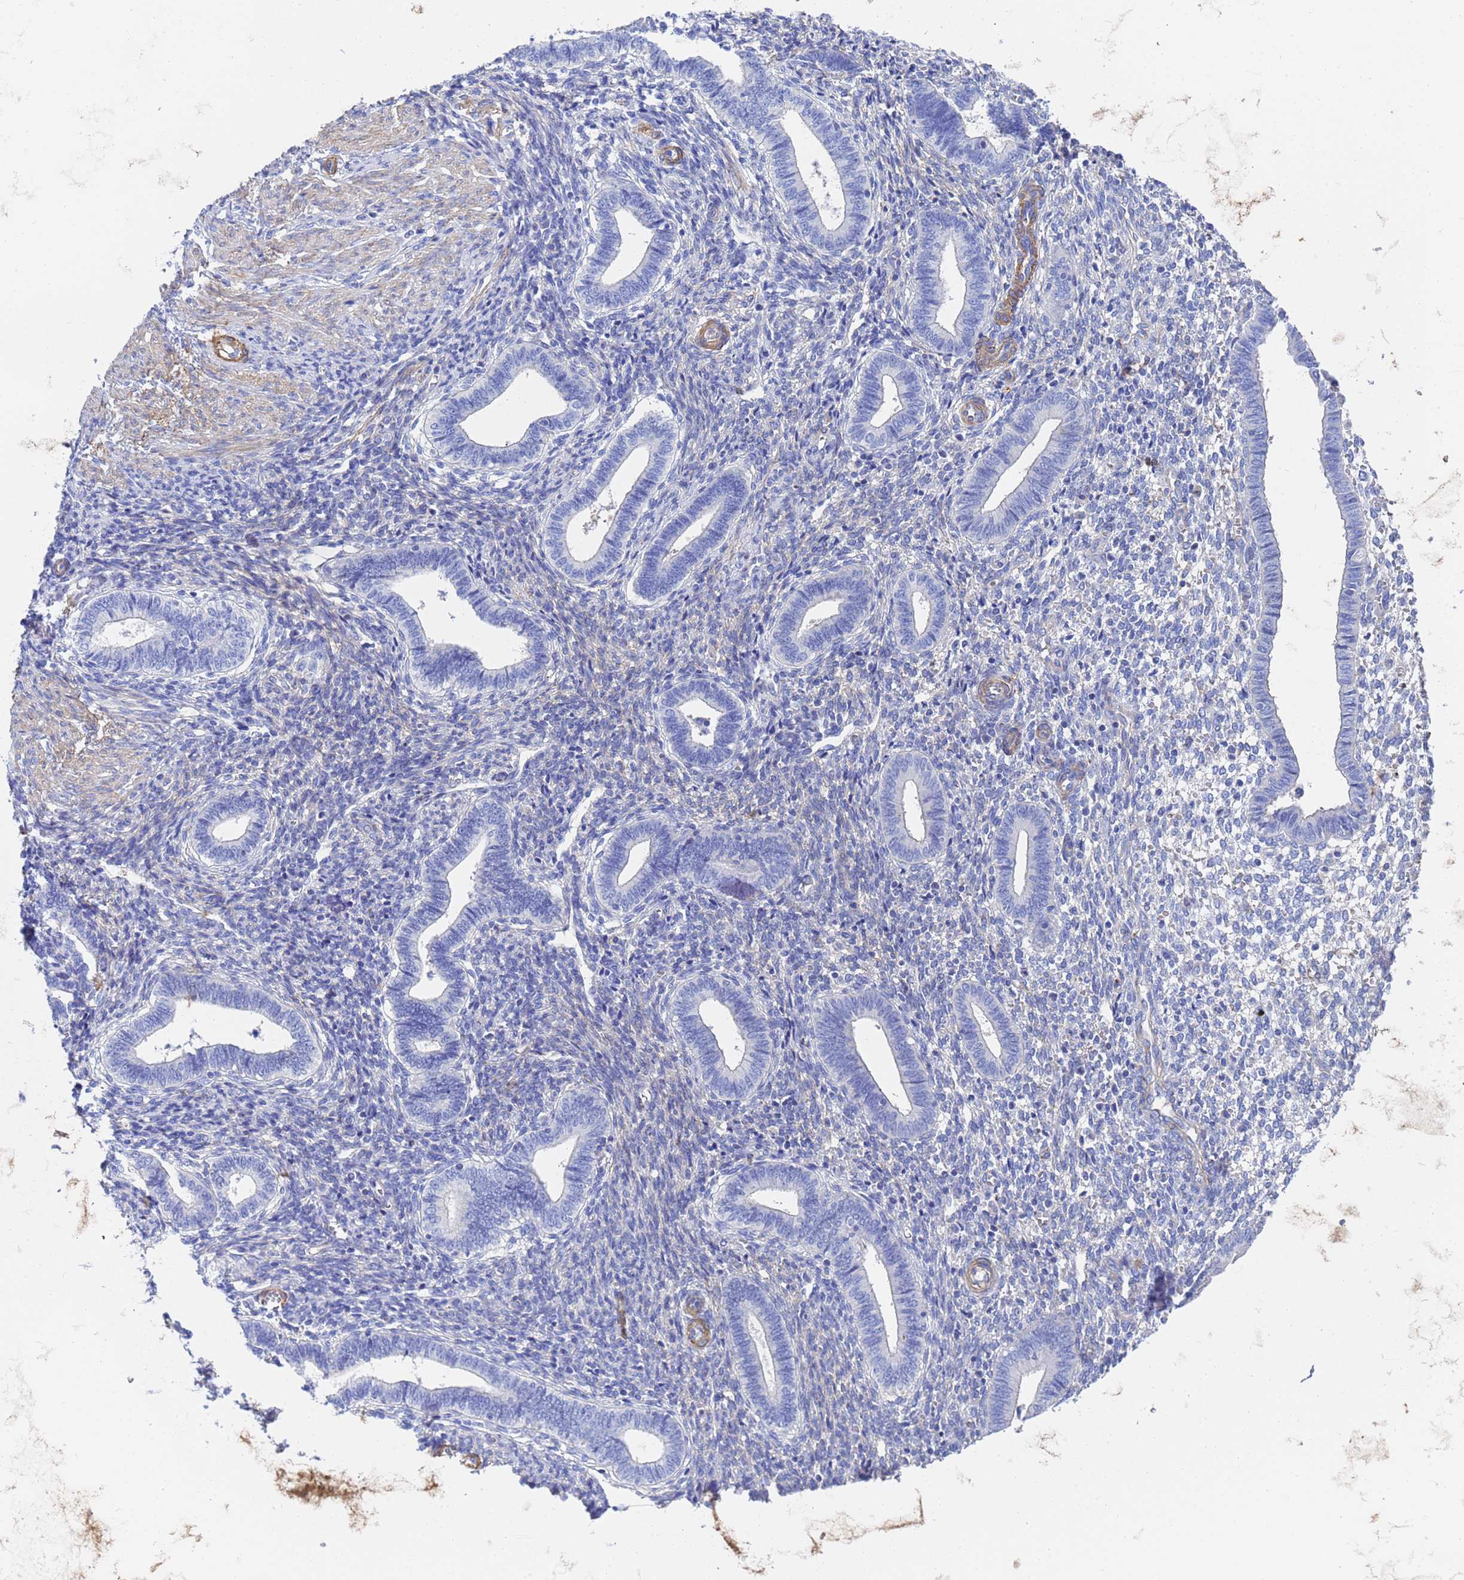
{"staining": {"intensity": "negative", "quantity": "none", "location": "none"}, "tissue": "endometrium", "cell_type": "Cells in endometrial stroma", "image_type": "normal", "snomed": [{"axis": "morphology", "description": "Normal tissue, NOS"}, {"axis": "topography", "description": "Endometrium"}], "caption": "Image shows no significant protein expression in cells in endometrial stroma of benign endometrium. (Stains: DAB (3,3'-diaminobenzidine) immunohistochemistry (IHC) with hematoxylin counter stain, Microscopy: brightfield microscopy at high magnification).", "gene": "CST1", "patient": {"sex": "female", "age": 44}}